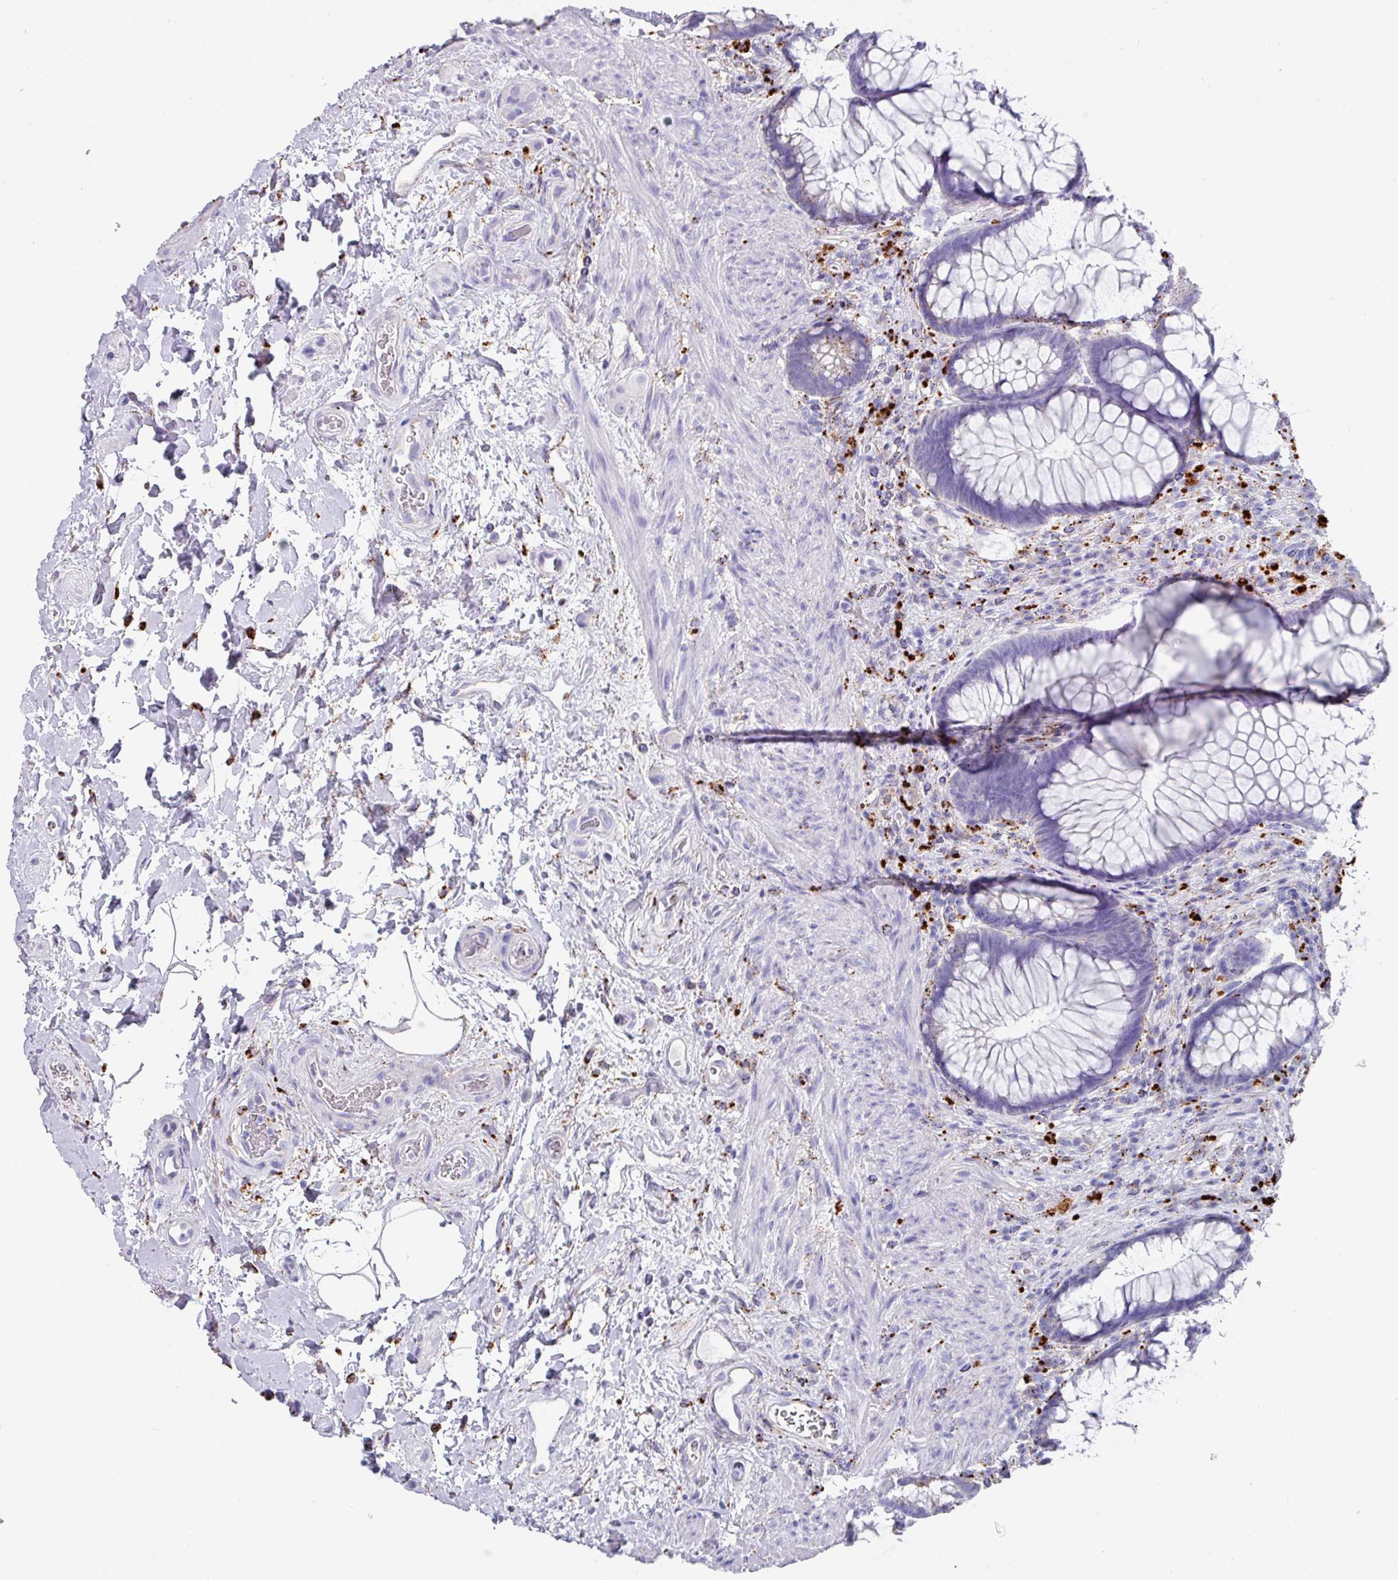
{"staining": {"intensity": "negative", "quantity": "none", "location": "none"}, "tissue": "rectum", "cell_type": "Glandular cells", "image_type": "normal", "snomed": [{"axis": "morphology", "description": "Normal tissue, NOS"}, {"axis": "topography", "description": "Rectum"}], "caption": "This image is of unremarkable rectum stained with immunohistochemistry (IHC) to label a protein in brown with the nuclei are counter-stained blue. There is no staining in glandular cells.", "gene": "CPVL", "patient": {"sex": "male", "age": 53}}